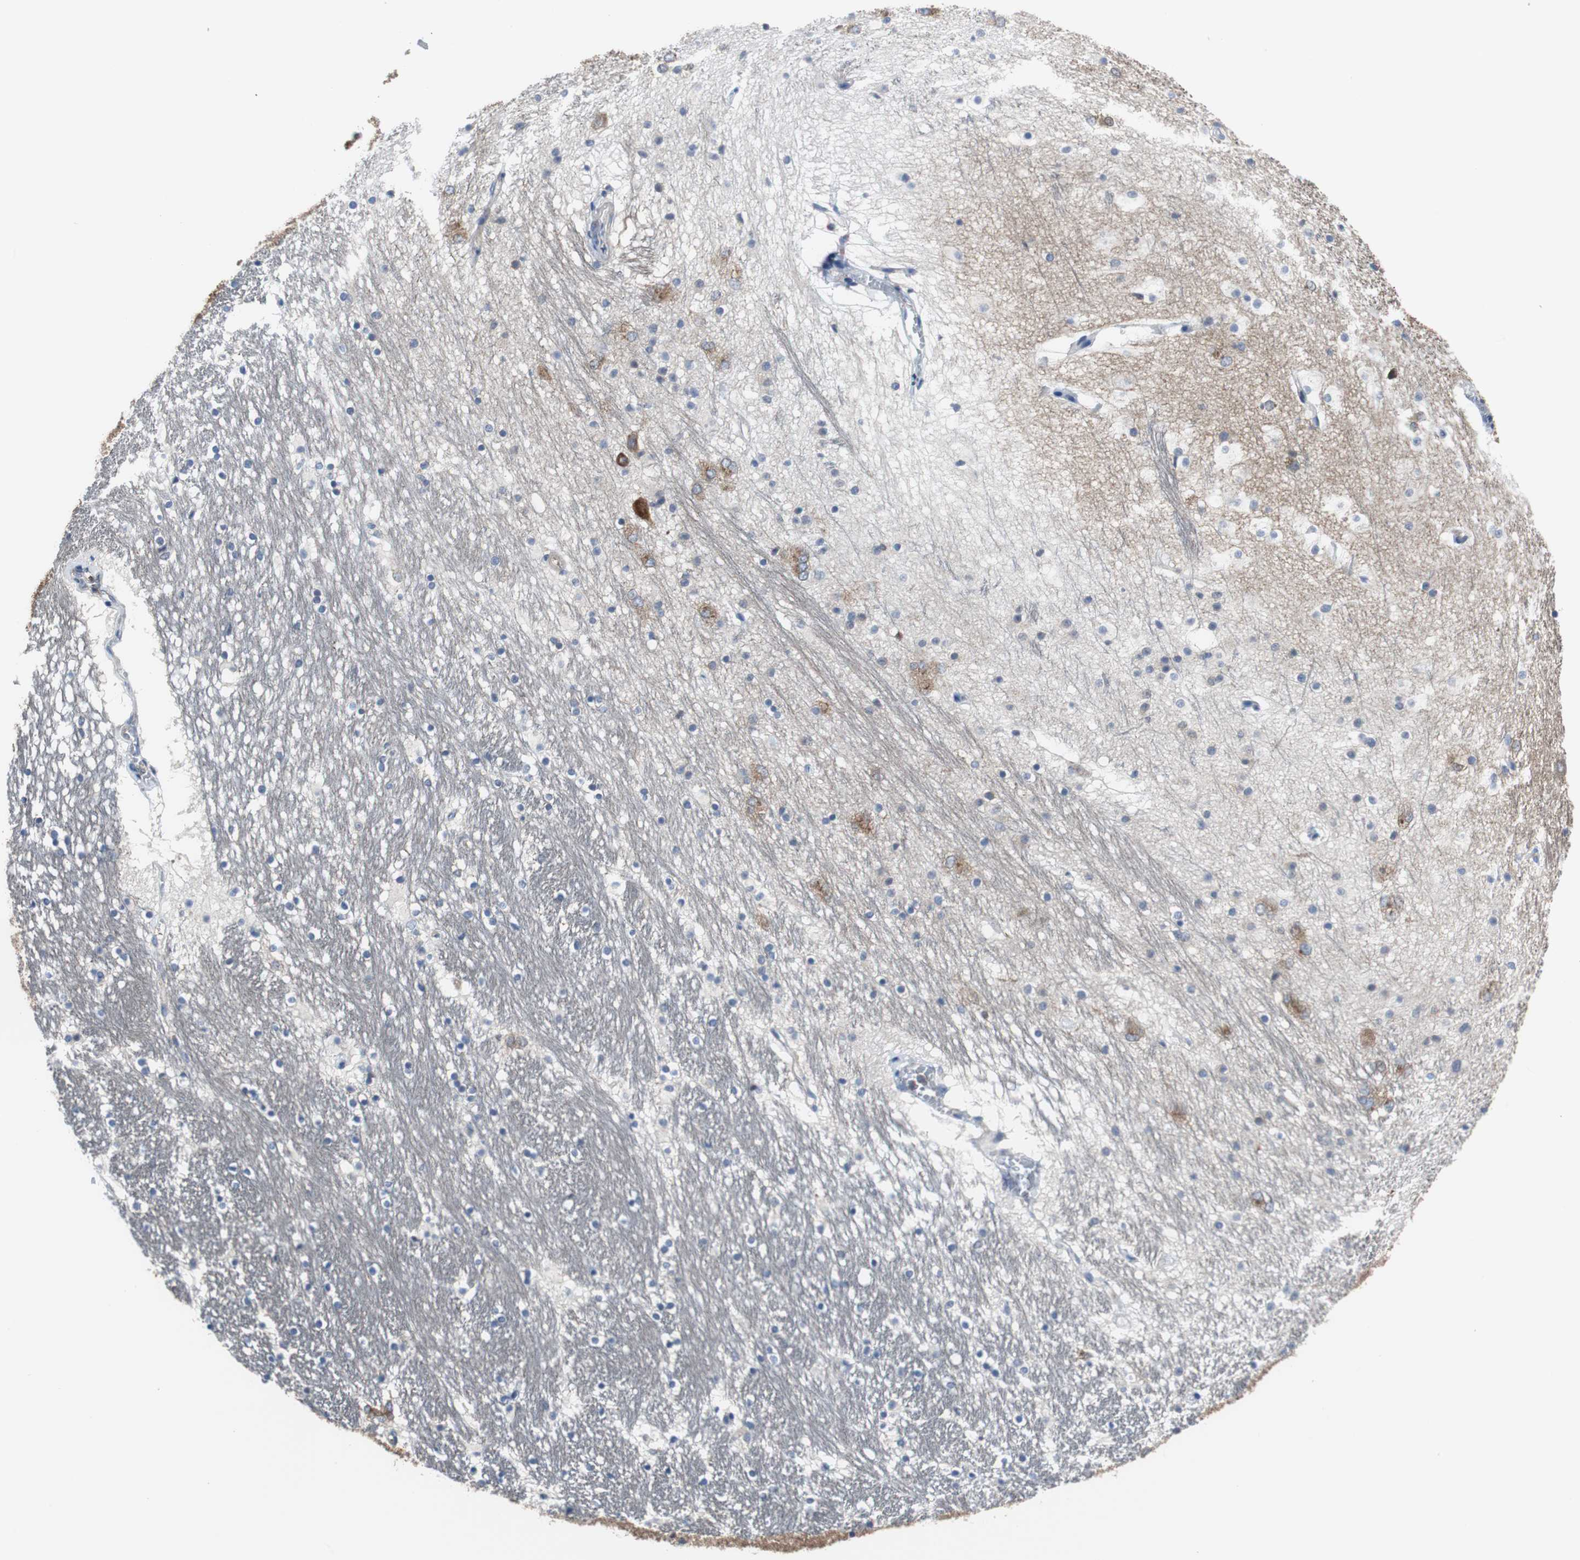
{"staining": {"intensity": "moderate", "quantity": "<25%", "location": "cytoplasmic/membranous"}, "tissue": "hippocampus", "cell_type": "Glial cells", "image_type": "normal", "snomed": [{"axis": "morphology", "description": "Normal tissue, NOS"}, {"axis": "topography", "description": "Hippocampus"}], "caption": "Brown immunohistochemical staining in unremarkable hippocampus reveals moderate cytoplasmic/membranous staining in about <25% of glial cells.", "gene": "BRAF", "patient": {"sex": "male", "age": 45}}